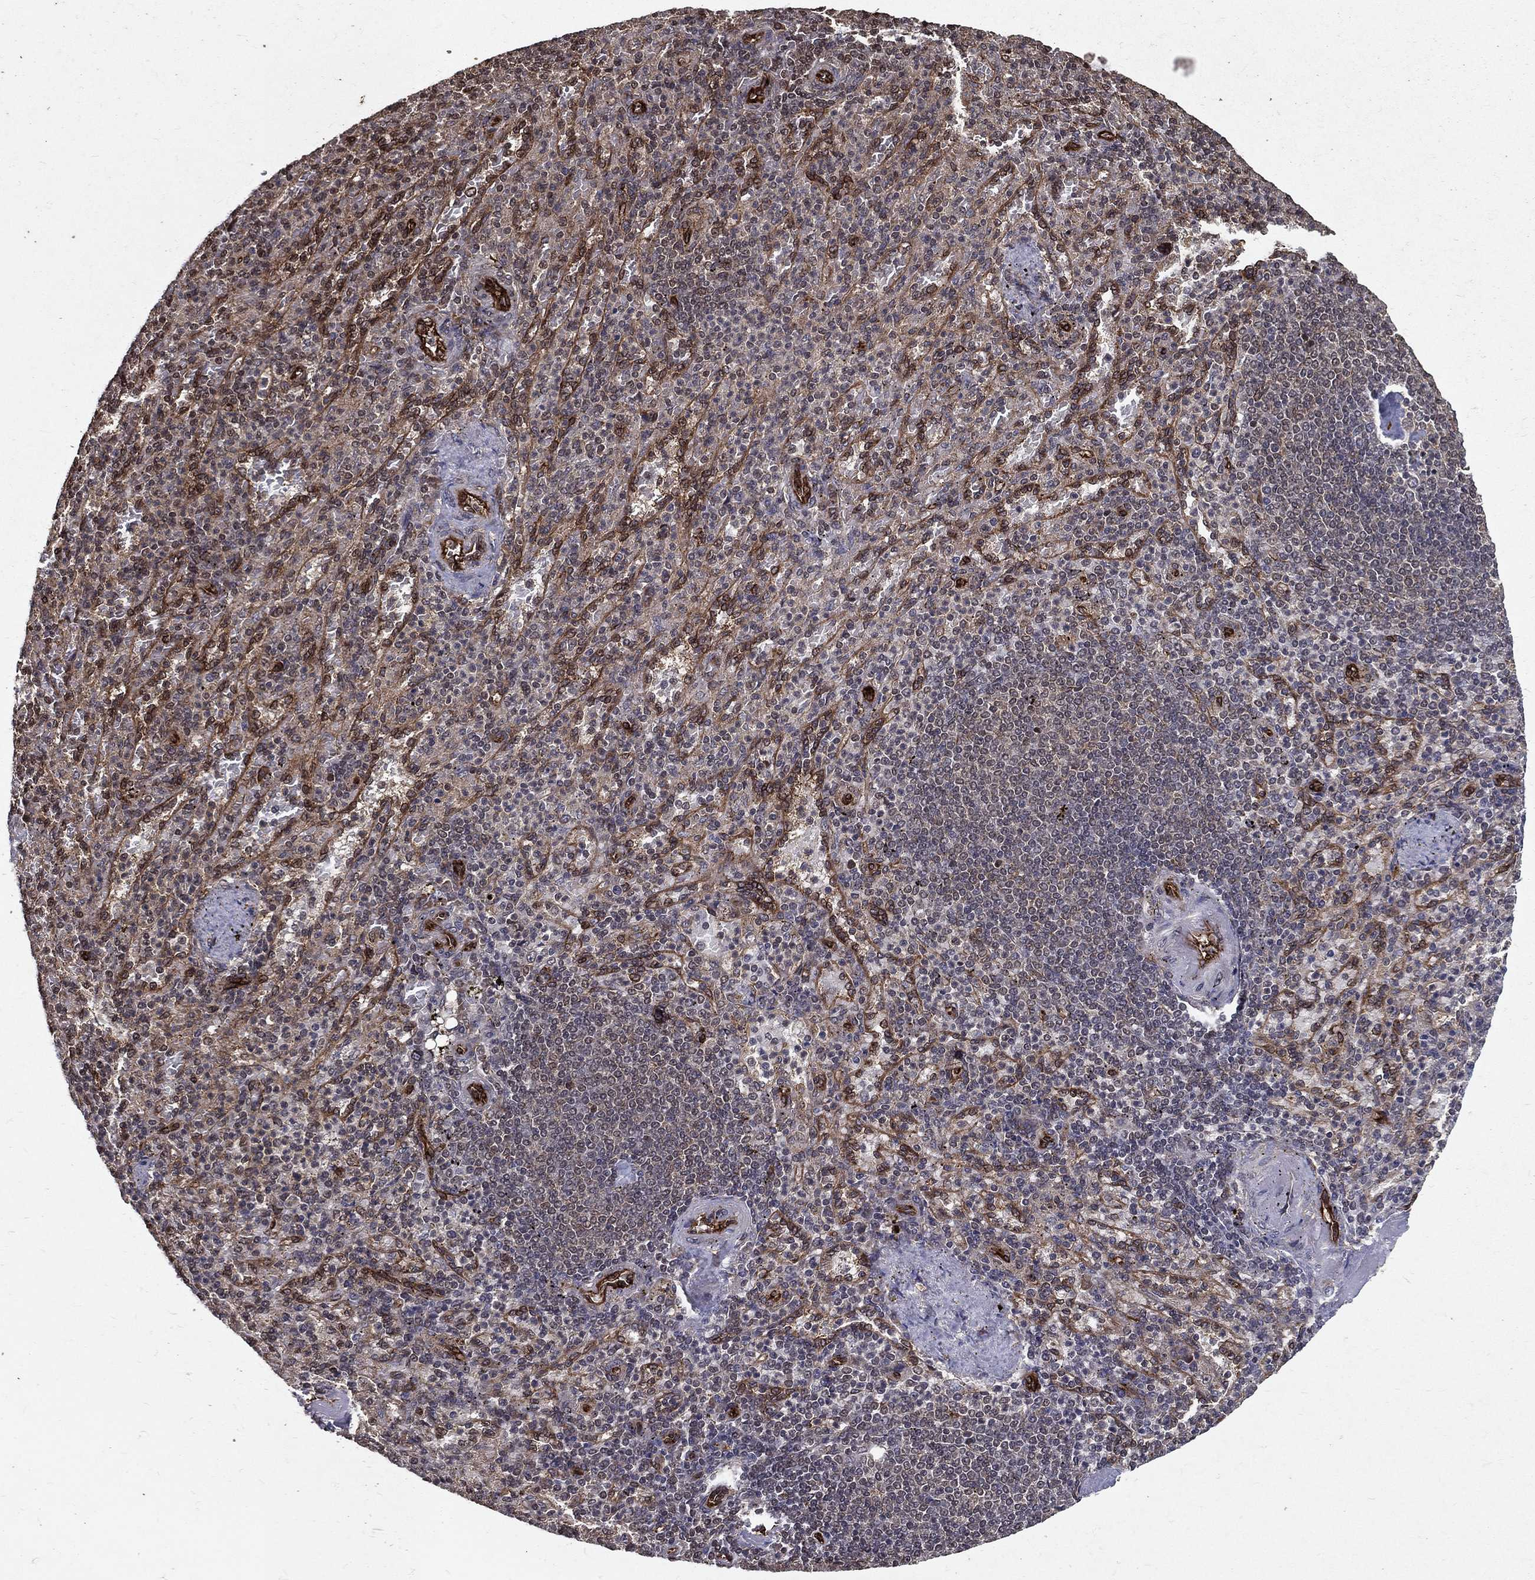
{"staining": {"intensity": "strong", "quantity": "<25%", "location": "cytoplasmic/membranous"}, "tissue": "spleen", "cell_type": "Cells in red pulp", "image_type": "normal", "snomed": [{"axis": "morphology", "description": "Normal tissue, NOS"}, {"axis": "topography", "description": "Spleen"}], "caption": "IHC micrograph of benign spleen stained for a protein (brown), which demonstrates medium levels of strong cytoplasmic/membranous staining in about <25% of cells in red pulp.", "gene": "CERS2", "patient": {"sex": "female", "age": 74}}